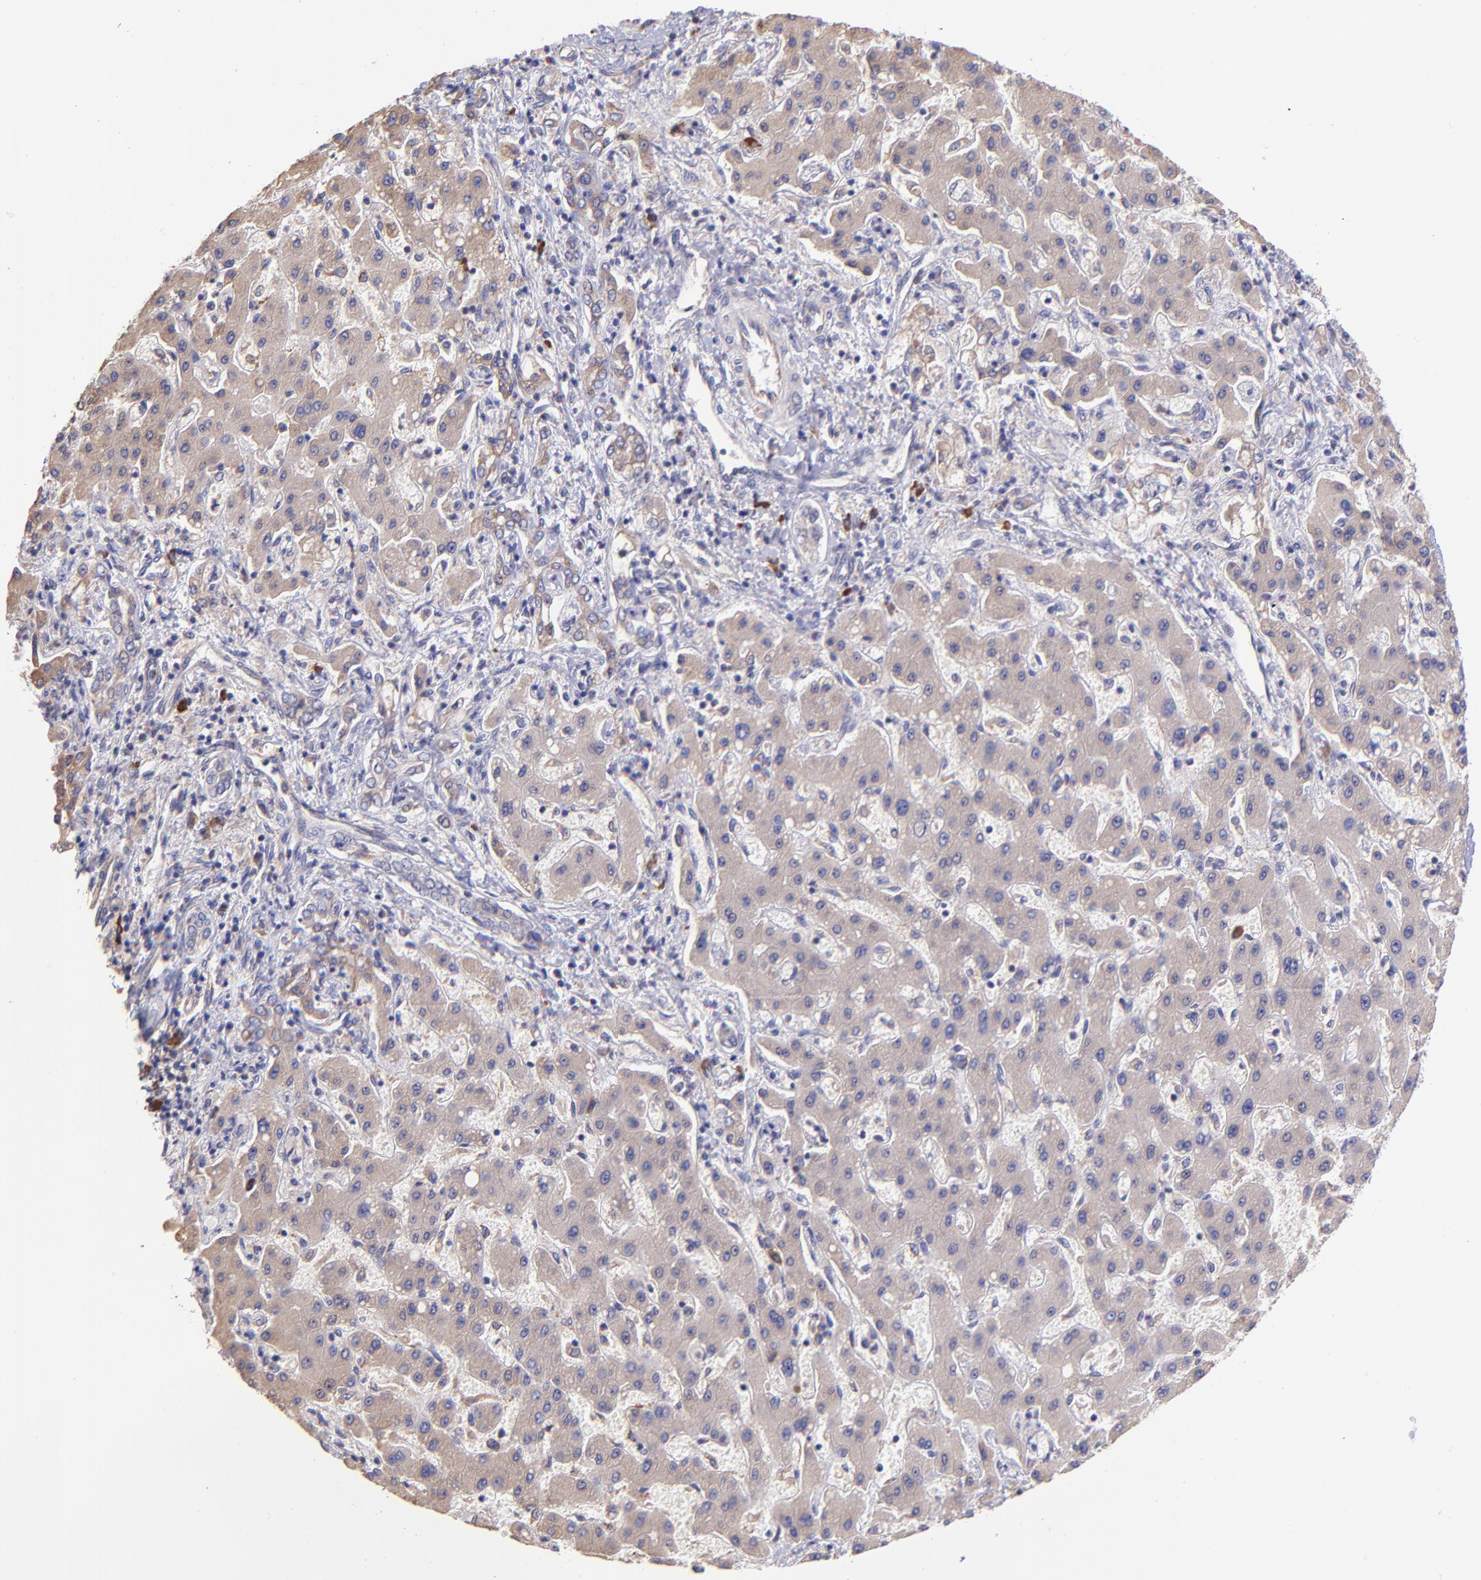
{"staining": {"intensity": "weak", "quantity": ">75%", "location": "cytoplasmic/membranous"}, "tissue": "liver cancer", "cell_type": "Tumor cells", "image_type": "cancer", "snomed": [{"axis": "morphology", "description": "Cholangiocarcinoma"}, {"axis": "topography", "description": "Liver"}], "caption": "A low amount of weak cytoplasmic/membranous positivity is identified in approximately >75% of tumor cells in liver cancer (cholangiocarcinoma) tissue.", "gene": "PREX1", "patient": {"sex": "male", "age": 50}}